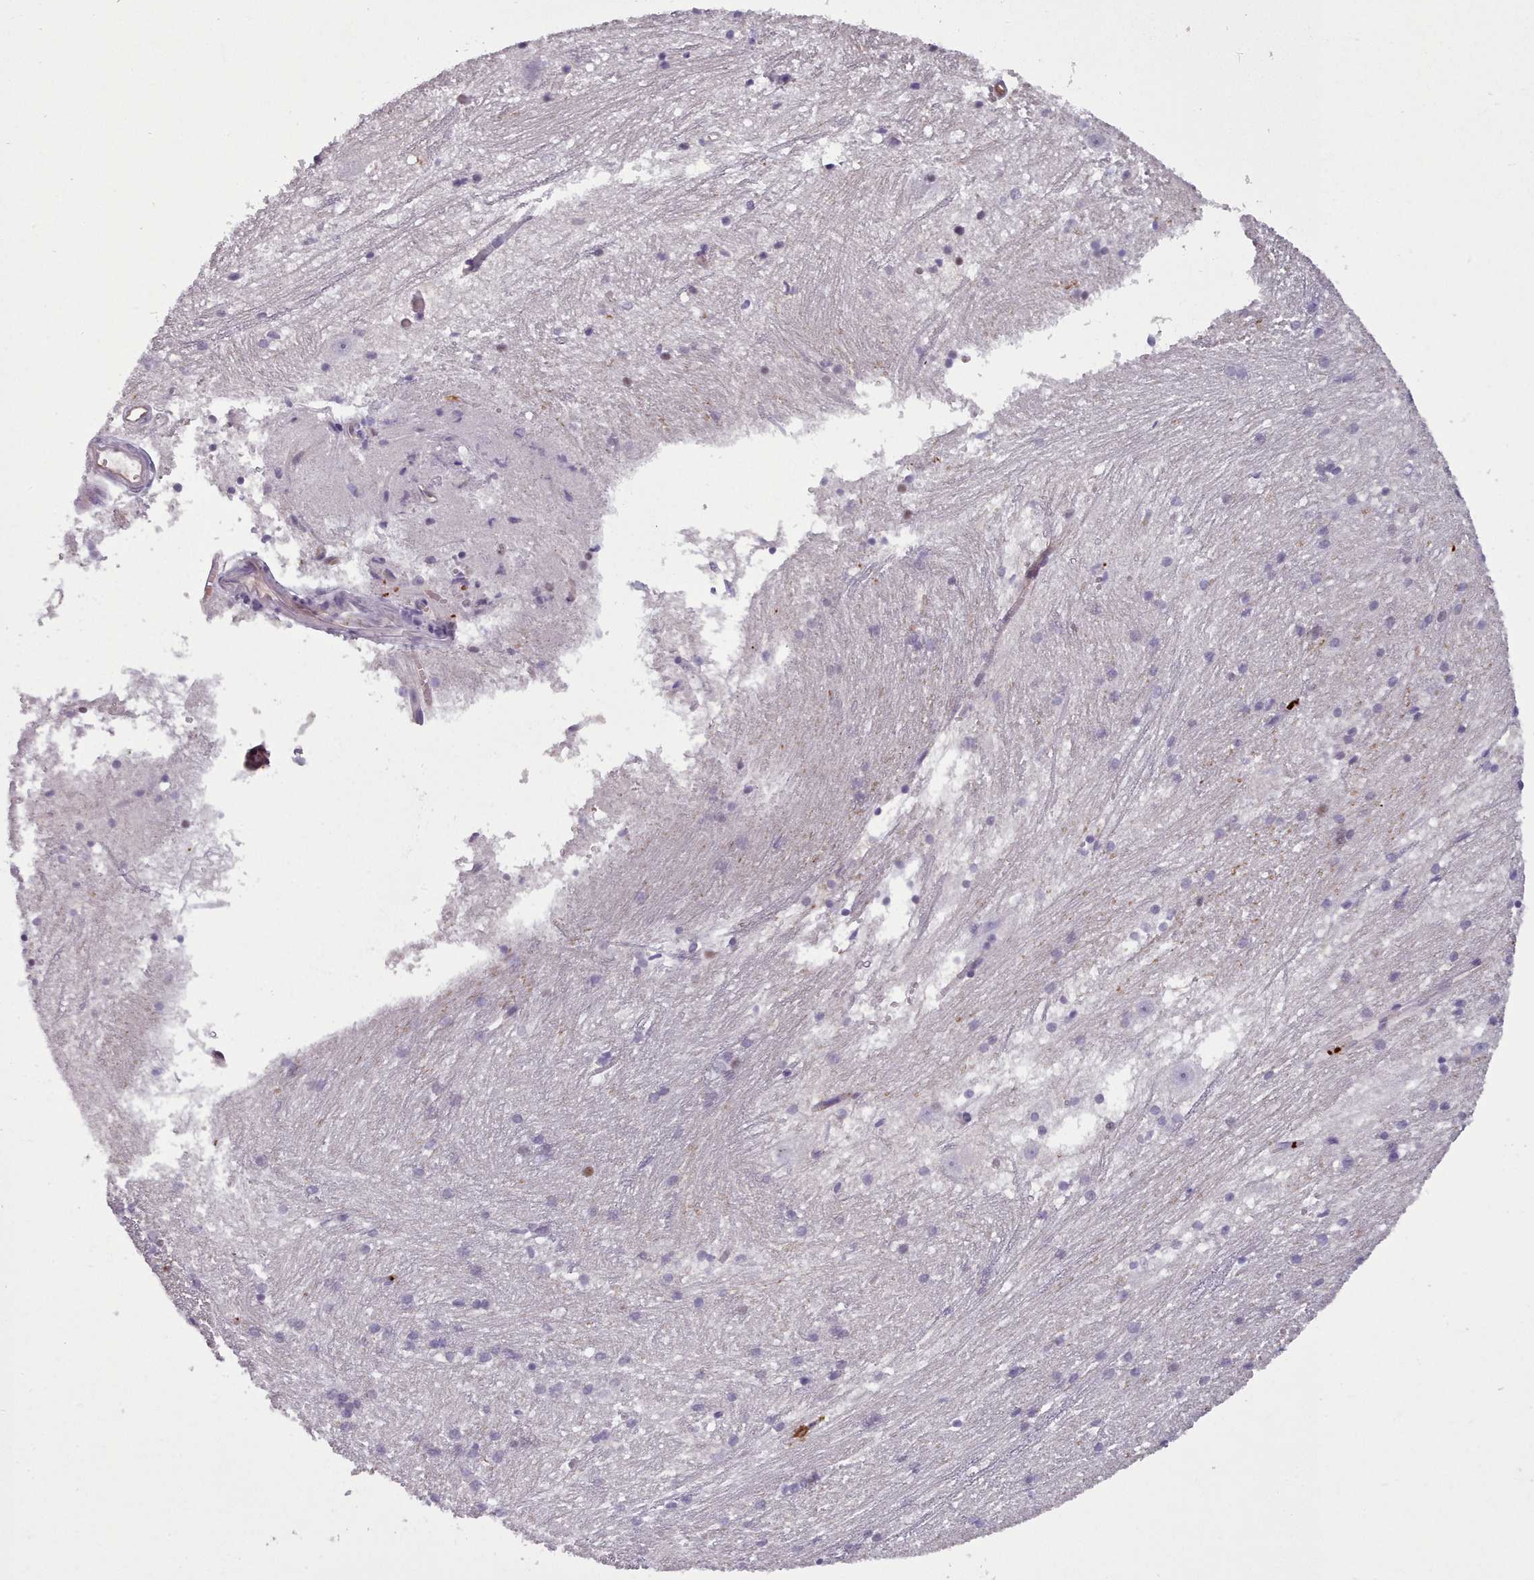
{"staining": {"intensity": "negative", "quantity": "none", "location": "none"}, "tissue": "caudate", "cell_type": "Glial cells", "image_type": "normal", "snomed": [{"axis": "morphology", "description": "Normal tissue, NOS"}, {"axis": "topography", "description": "Lateral ventricle wall"}], "caption": "IHC micrograph of unremarkable human caudate stained for a protein (brown), which demonstrates no staining in glial cells. (DAB (3,3'-diaminobenzidine) immunohistochemistry with hematoxylin counter stain).", "gene": "NDST2", "patient": {"sex": "male", "age": 37}}